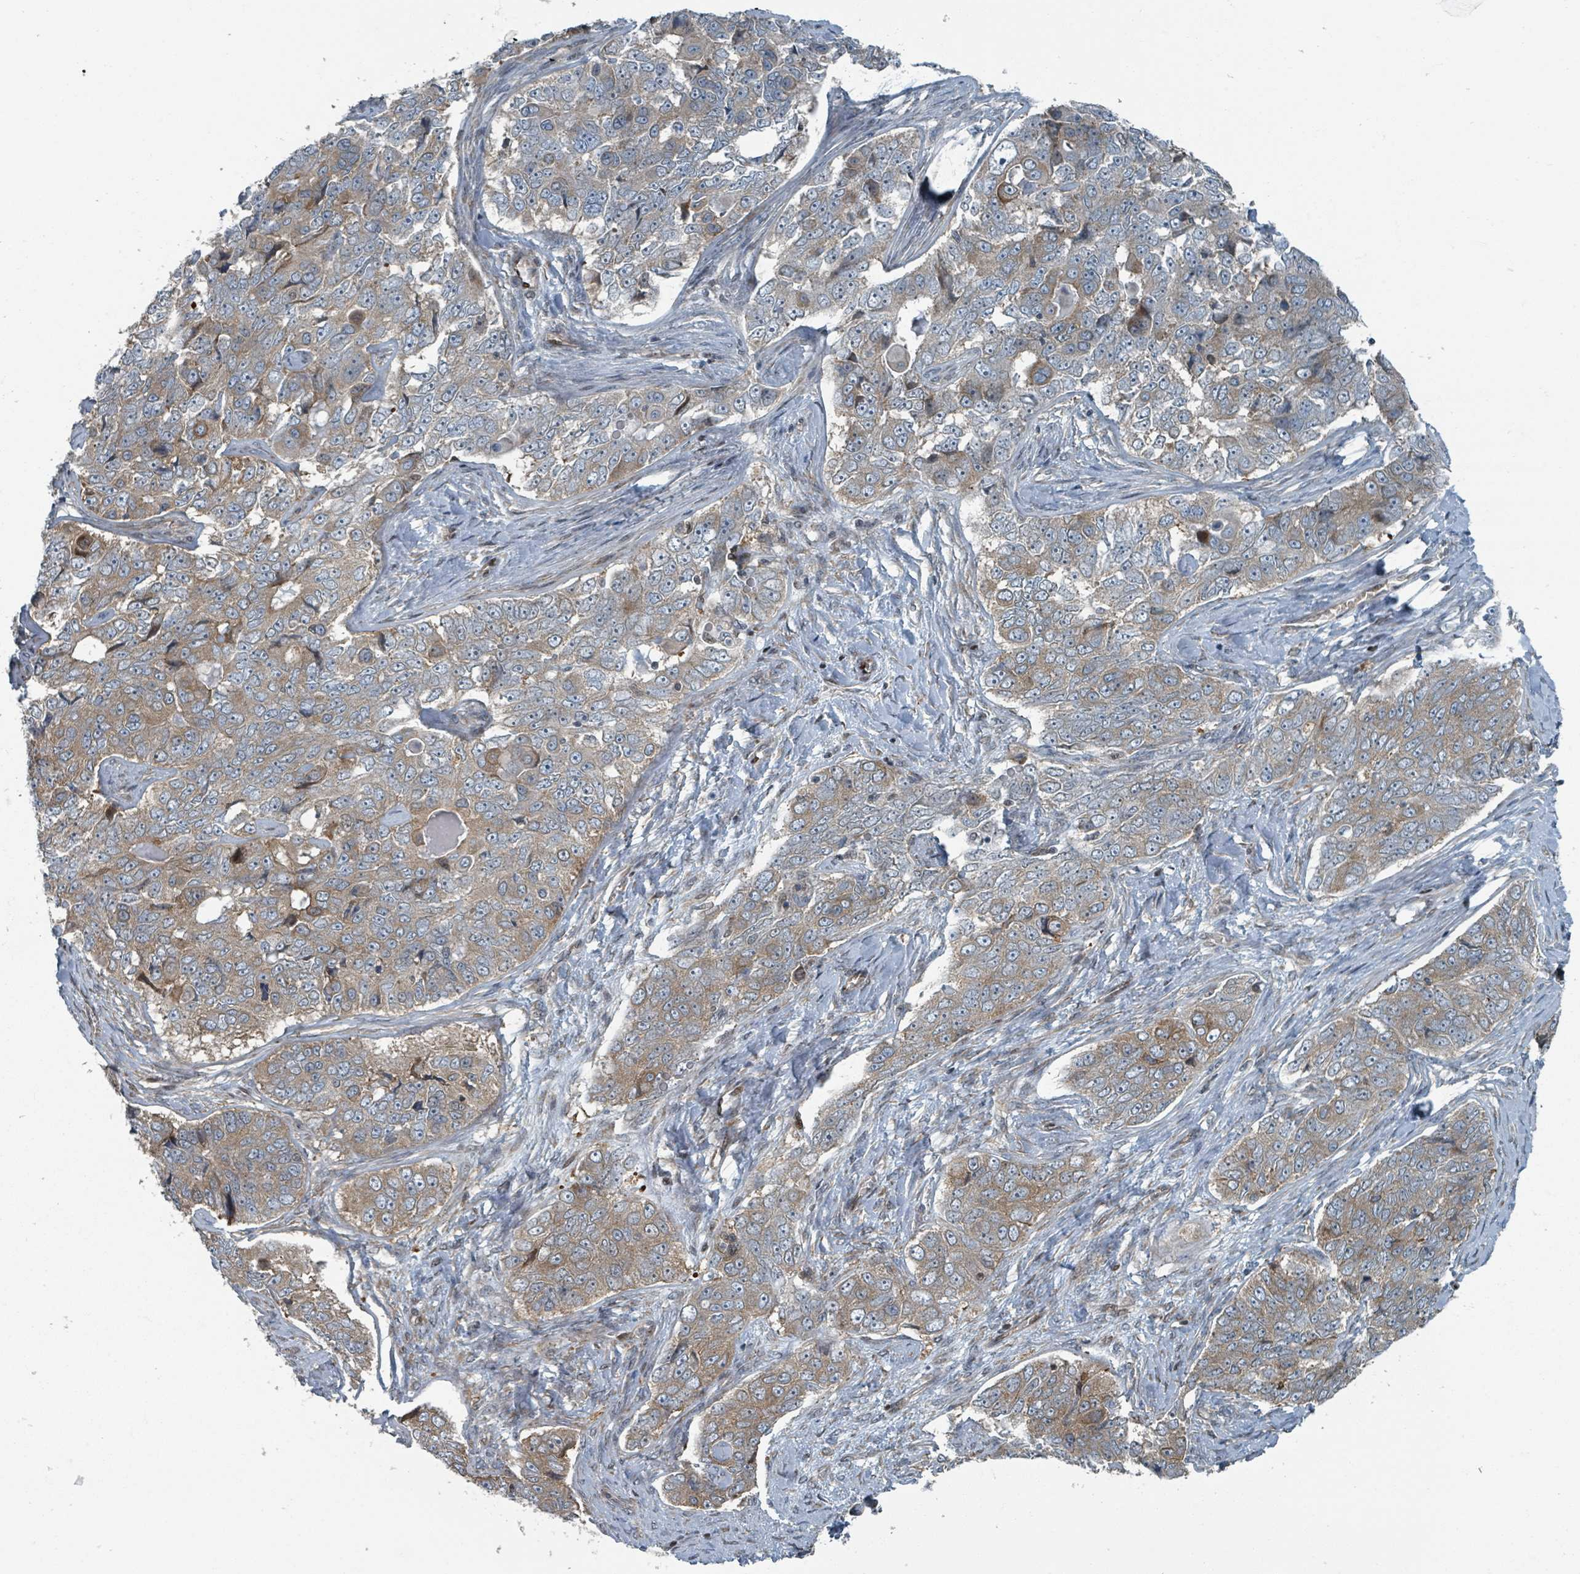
{"staining": {"intensity": "moderate", "quantity": ">75%", "location": "cytoplasmic/membranous"}, "tissue": "ovarian cancer", "cell_type": "Tumor cells", "image_type": "cancer", "snomed": [{"axis": "morphology", "description": "Carcinoma, endometroid"}, {"axis": "topography", "description": "Ovary"}], "caption": "Ovarian cancer (endometroid carcinoma) stained with DAB (3,3'-diaminobenzidine) immunohistochemistry (IHC) shows medium levels of moderate cytoplasmic/membranous expression in approximately >75% of tumor cells.", "gene": "RHPN2", "patient": {"sex": "female", "age": 51}}